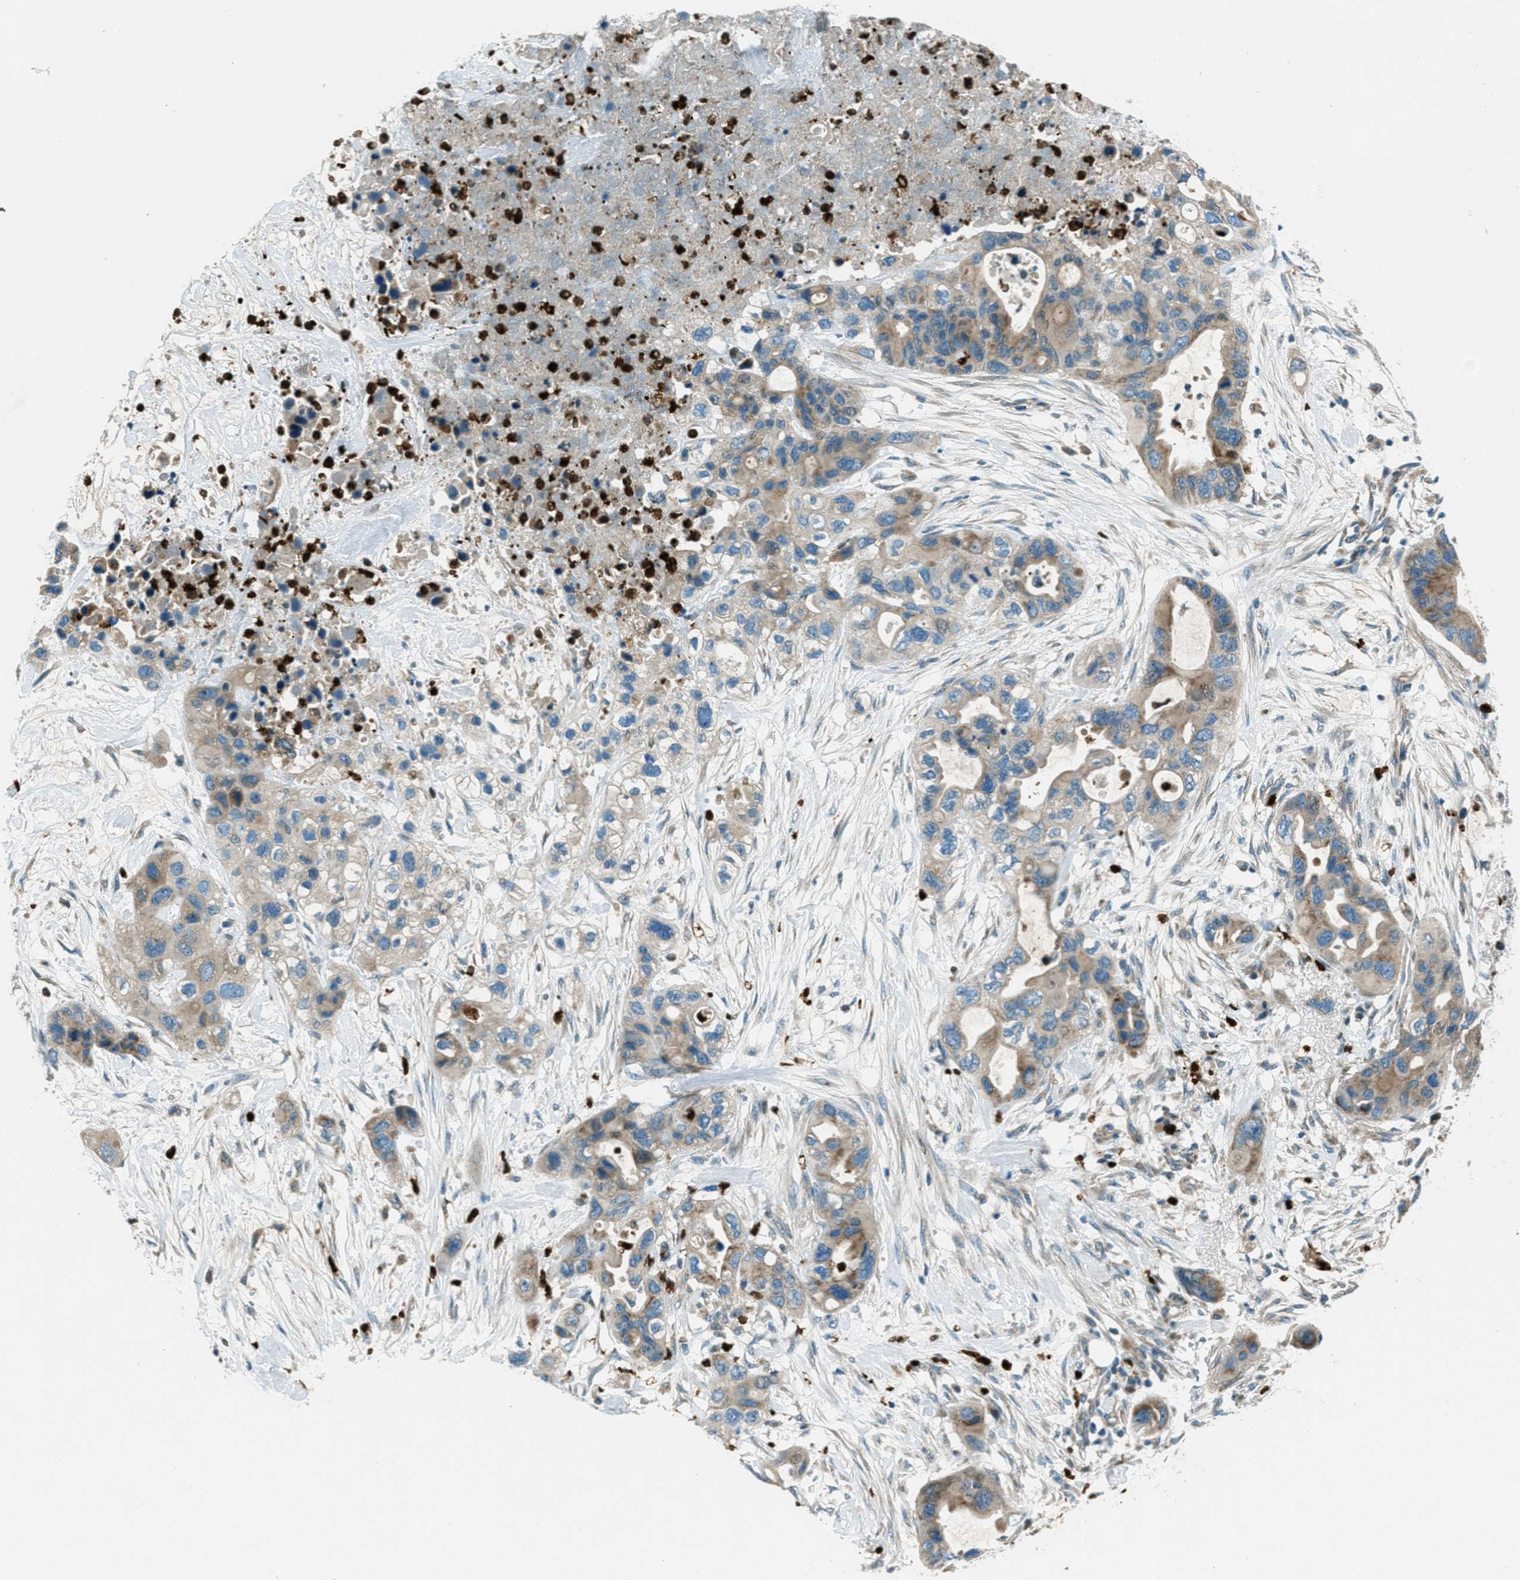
{"staining": {"intensity": "moderate", "quantity": "25%-75%", "location": "cytoplasmic/membranous"}, "tissue": "pancreatic cancer", "cell_type": "Tumor cells", "image_type": "cancer", "snomed": [{"axis": "morphology", "description": "Adenocarcinoma, NOS"}, {"axis": "topography", "description": "Pancreas"}], "caption": "An image of pancreatic cancer (adenocarcinoma) stained for a protein exhibits moderate cytoplasmic/membranous brown staining in tumor cells.", "gene": "FAR1", "patient": {"sex": "female", "age": 71}}